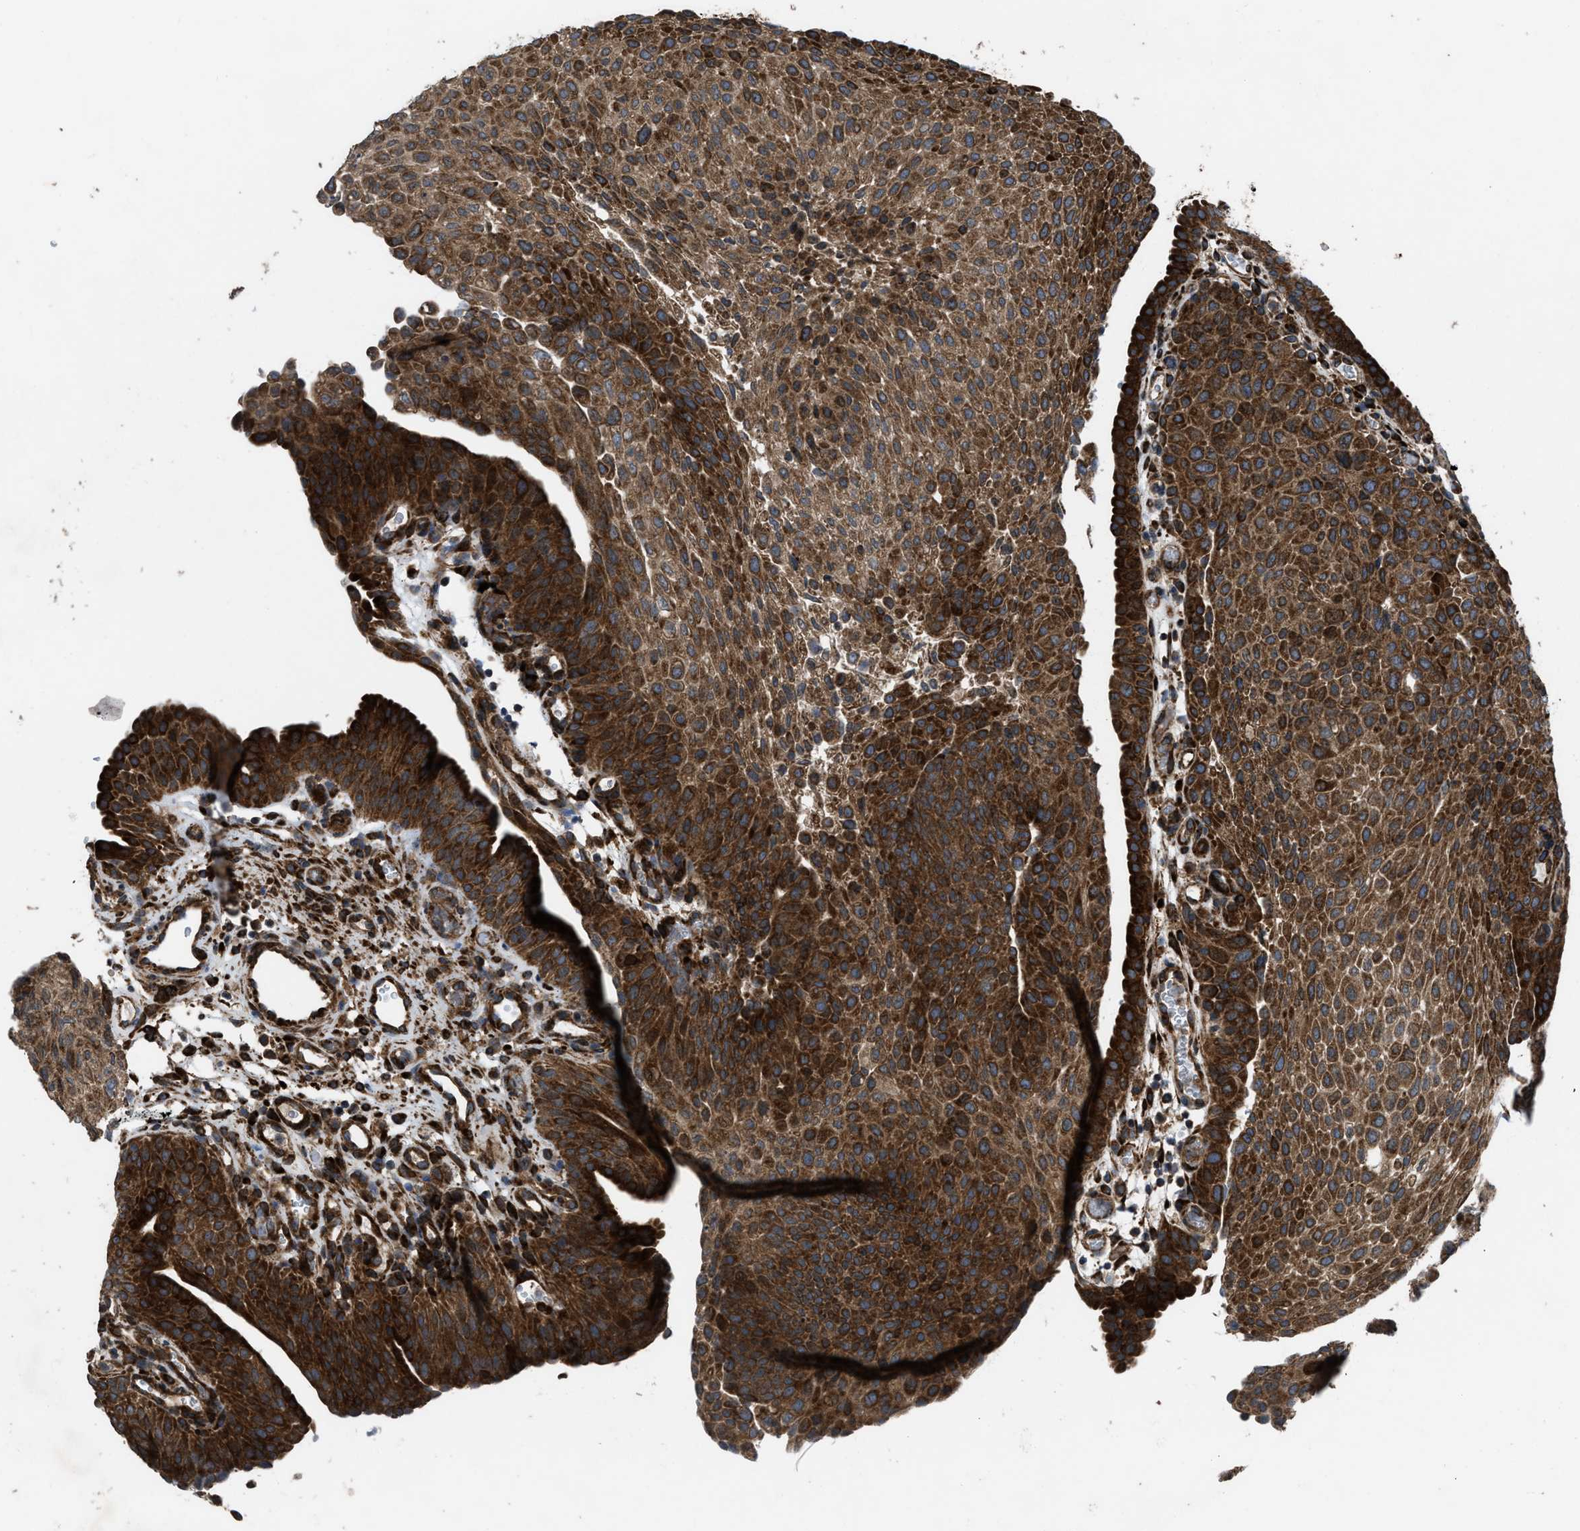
{"staining": {"intensity": "strong", "quantity": ">75%", "location": "cytoplasmic/membranous"}, "tissue": "urothelial cancer", "cell_type": "Tumor cells", "image_type": "cancer", "snomed": [{"axis": "morphology", "description": "Urothelial carcinoma, Low grade"}, {"axis": "morphology", "description": "Urothelial carcinoma, High grade"}, {"axis": "topography", "description": "Urinary bladder"}], "caption": "Immunohistochemical staining of urothelial carcinoma (low-grade) shows high levels of strong cytoplasmic/membranous expression in approximately >75% of tumor cells. Nuclei are stained in blue.", "gene": "PER3", "patient": {"sex": "male", "age": 35}}